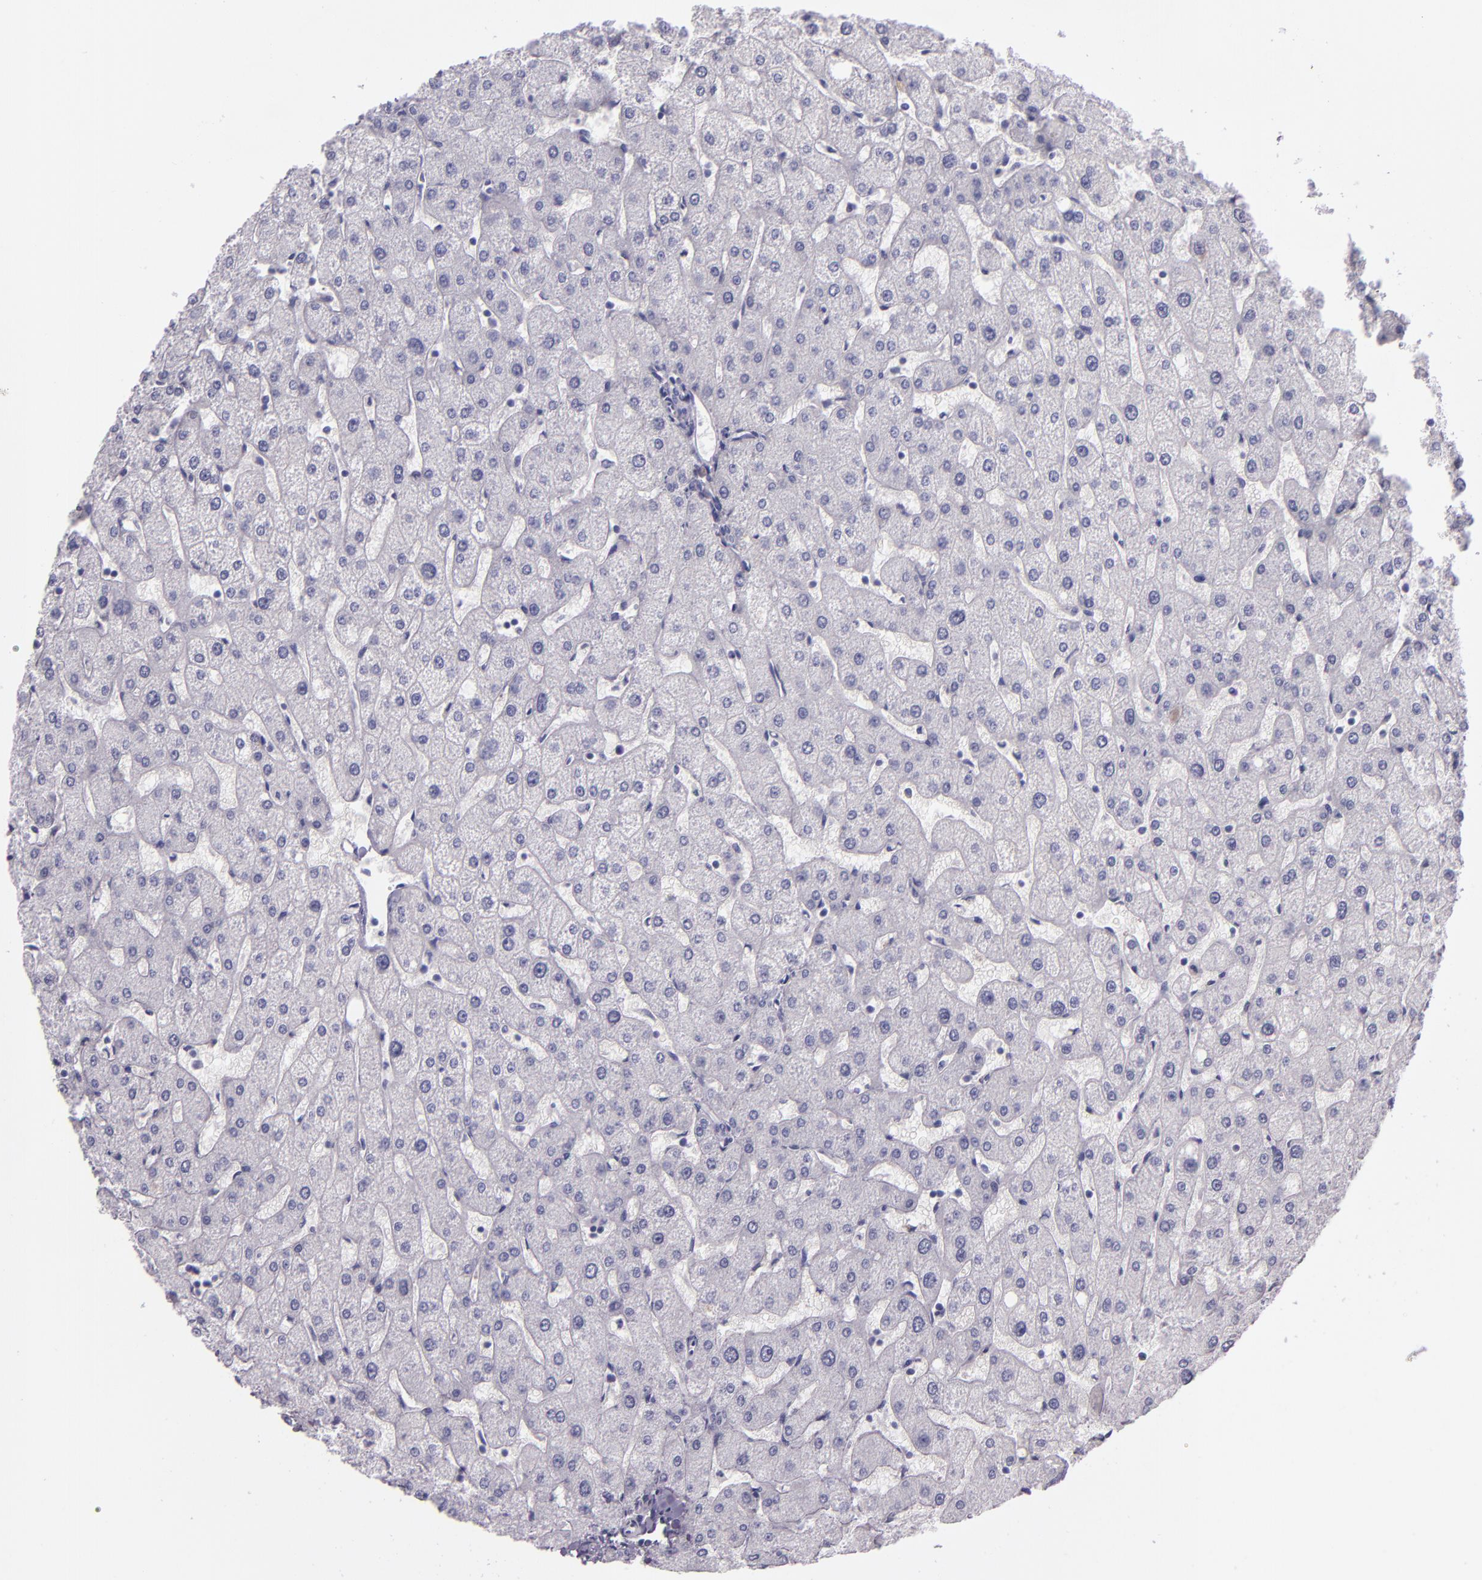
{"staining": {"intensity": "negative", "quantity": "none", "location": "none"}, "tissue": "liver", "cell_type": "Cholangiocytes", "image_type": "normal", "snomed": [{"axis": "morphology", "description": "Normal tissue, NOS"}, {"axis": "topography", "description": "Liver"}], "caption": "Cholangiocytes show no significant positivity in benign liver. (Stains: DAB immunohistochemistry (IHC) with hematoxylin counter stain, Microscopy: brightfield microscopy at high magnification).", "gene": "INA", "patient": {"sex": "male", "age": 67}}